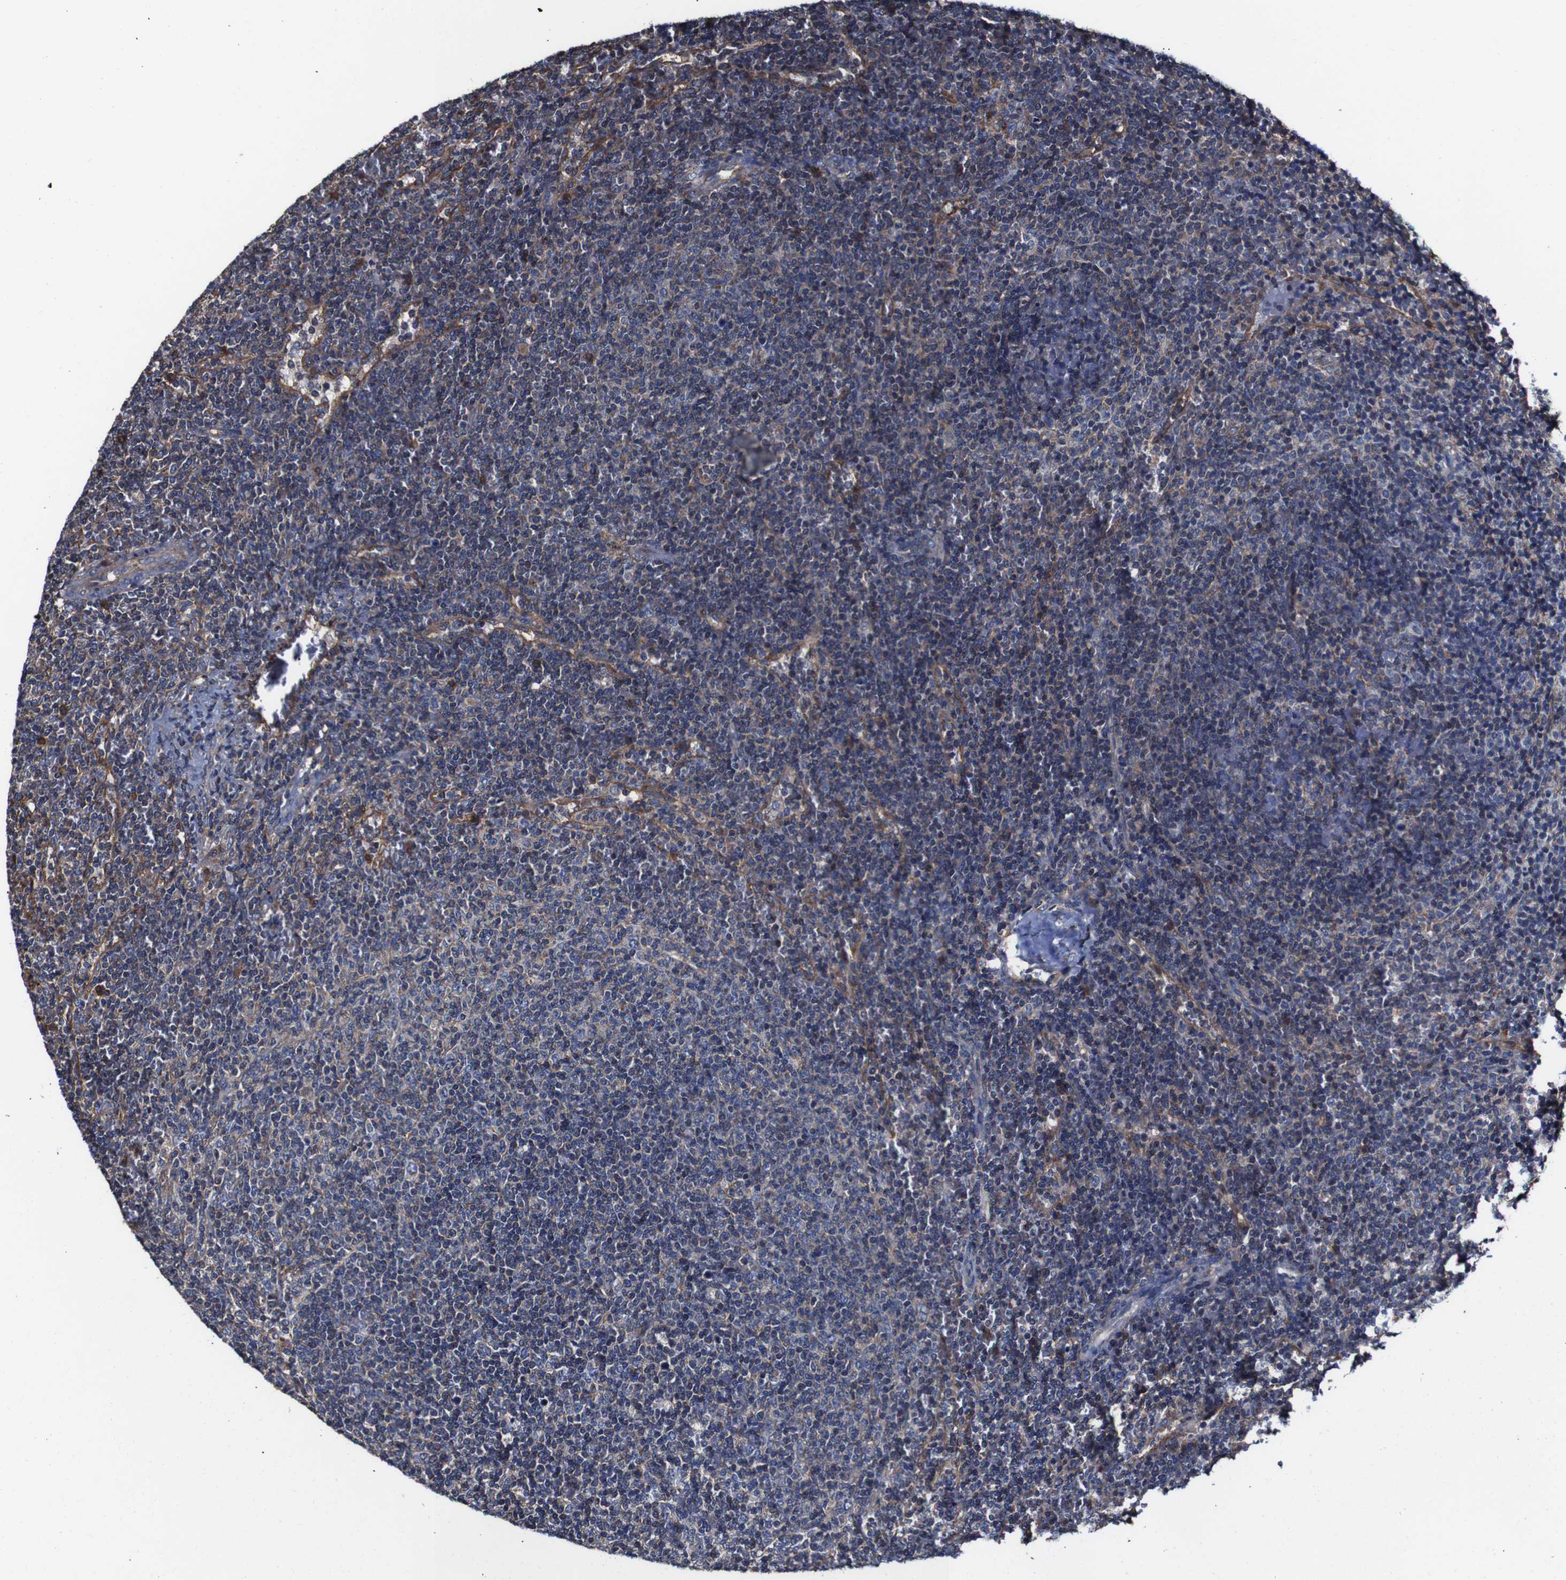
{"staining": {"intensity": "moderate", "quantity": "25%-75%", "location": "cytoplasmic/membranous"}, "tissue": "lymphoma", "cell_type": "Tumor cells", "image_type": "cancer", "snomed": [{"axis": "morphology", "description": "Malignant lymphoma, non-Hodgkin's type, Low grade"}, {"axis": "topography", "description": "Spleen"}], "caption": "Lymphoma stained with DAB immunohistochemistry displays medium levels of moderate cytoplasmic/membranous expression in approximately 25%-75% of tumor cells.", "gene": "CSF1R", "patient": {"sex": "female", "age": 50}}